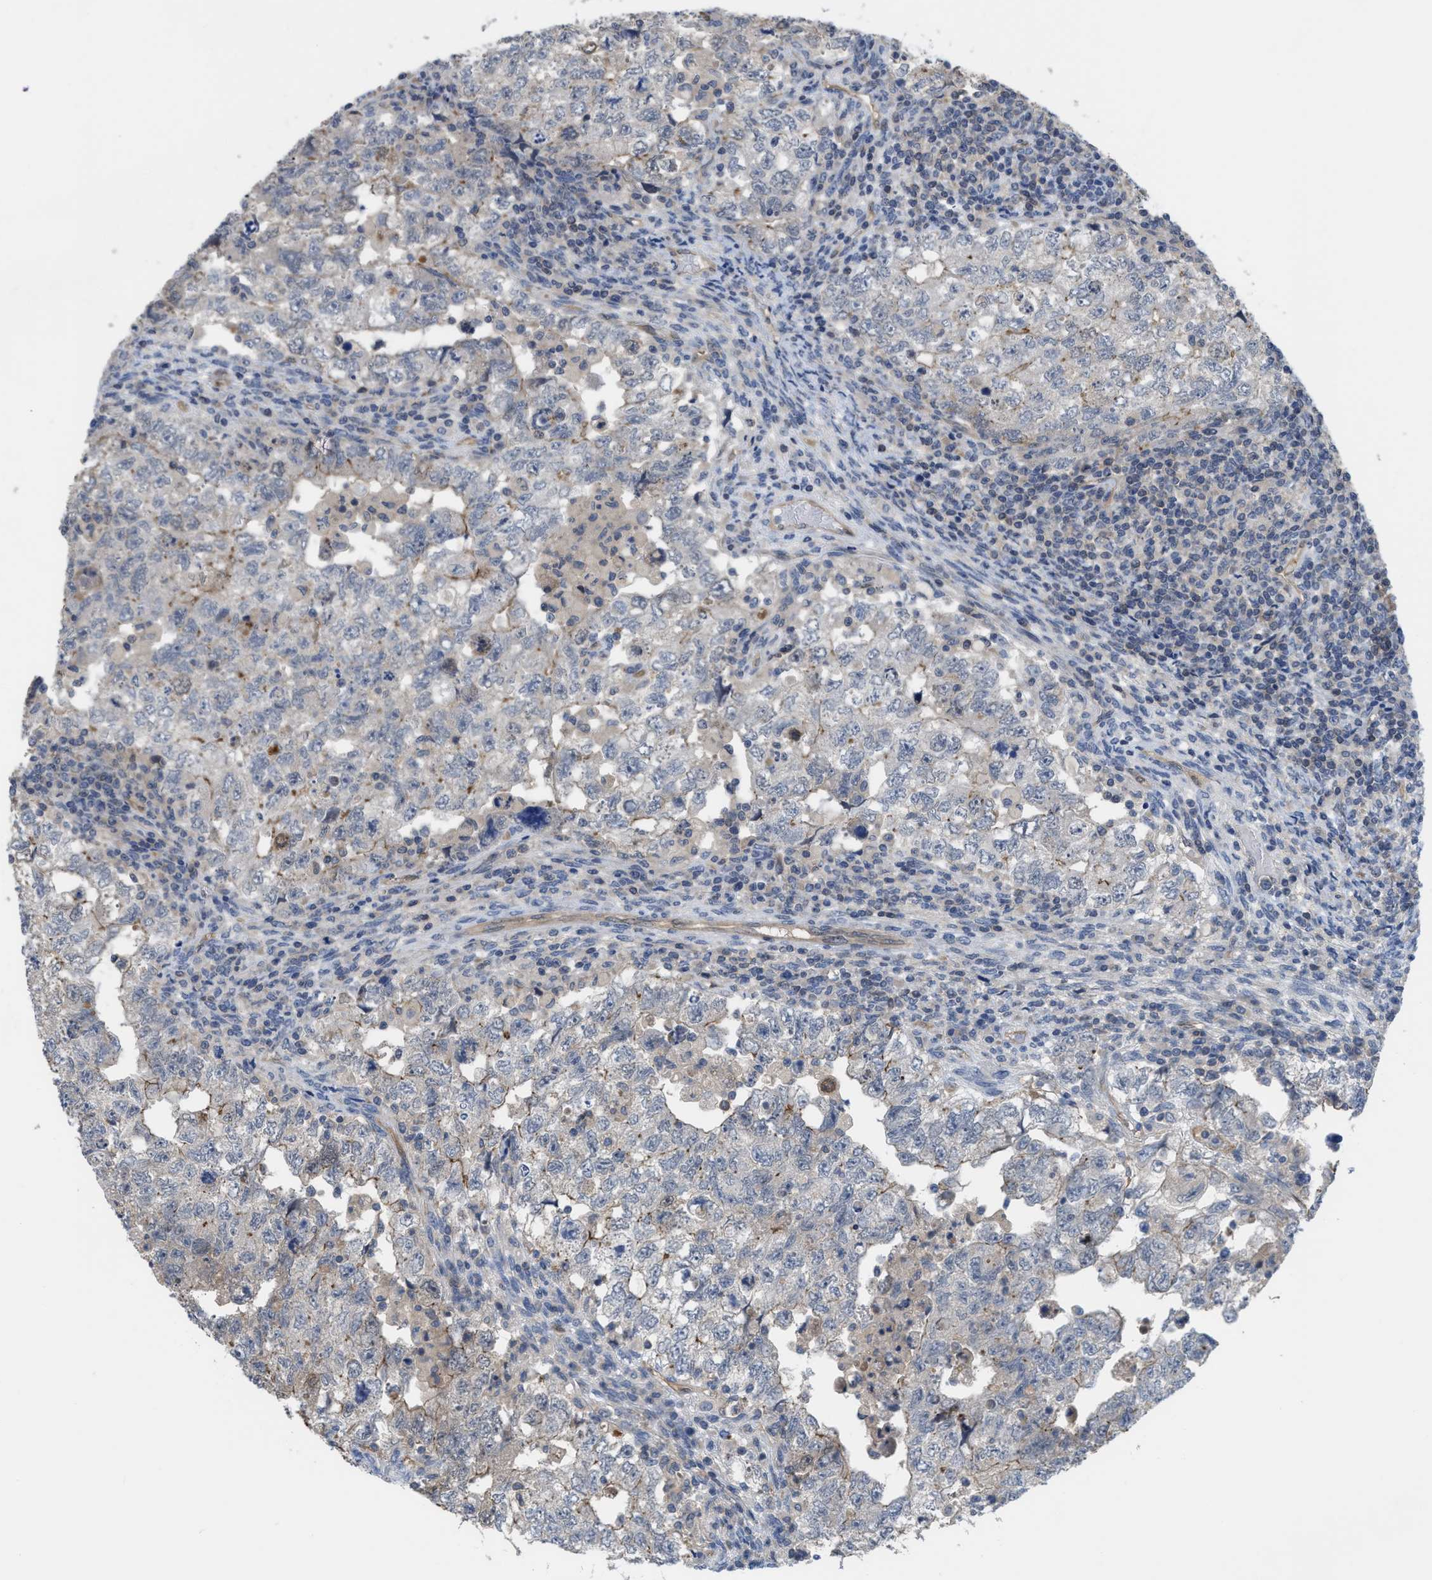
{"staining": {"intensity": "negative", "quantity": "none", "location": "none"}, "tissue": "testis cancer", "cell_type": "Tumor cells", "image_type": "cancer", "snomed": [{"axis": "morphology", "description": "Carcinoma, Embryonal, NOS"}, {"axis": "topography", "description": "Testis"}], "caption": "The immunohistochemistry (IHC) image has no significant expression in tumor cells of testis embryonal carcinoma tissue.", "gene": "LDAF1", "patient": {"sex": "male", "age": 36}}